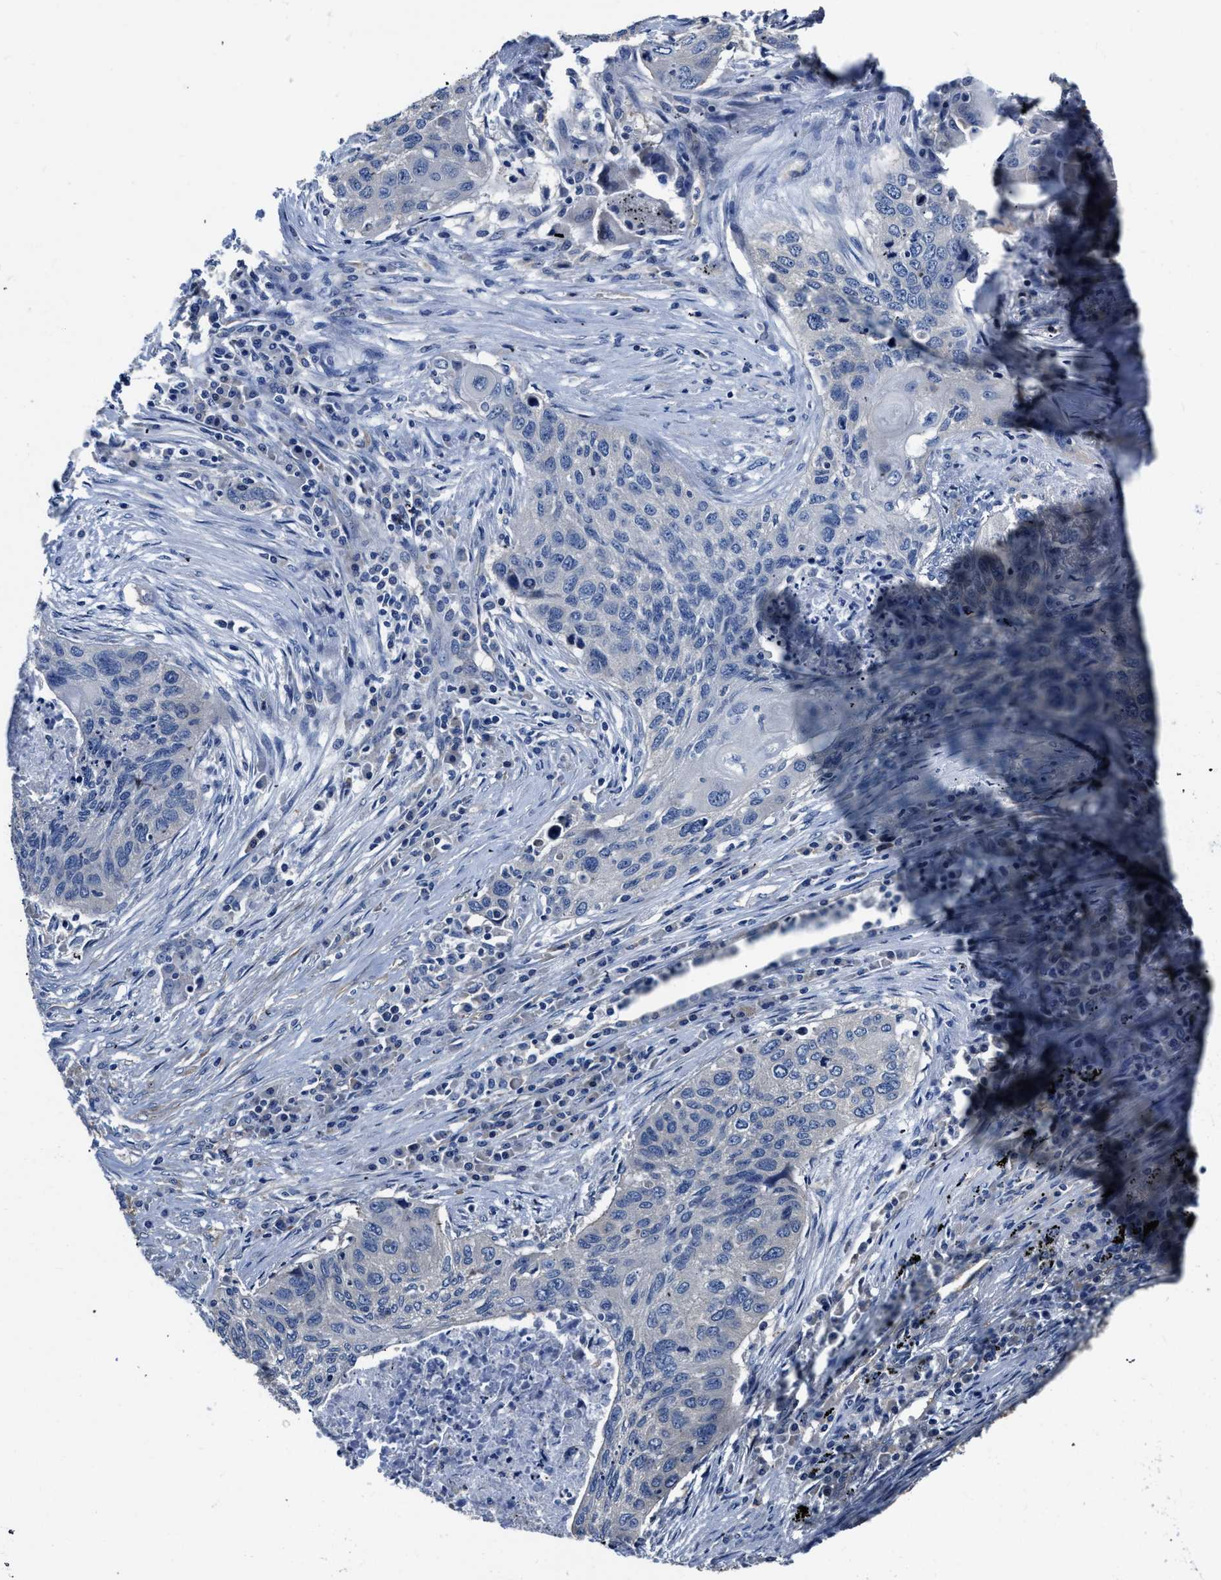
{"staining": {"intensity": "negative", "quantity": "none", "location": "none"}, "tissue": "lung cancer", "cell_type": "Tumor cells", "image_type": "cancer", "snomed": [{"axis": "morphology", "description": "Squamous cell carcinoma, NOS"}, {"axis": "topography", "description": "Lung"}], "caption": "Immunohistochemical staining of lung cancer shows no significant expression in tumor cells. Nuclei are stained in blue.", "gene": "C22orf42", "patient": {"sex": "female", "age": 63}}